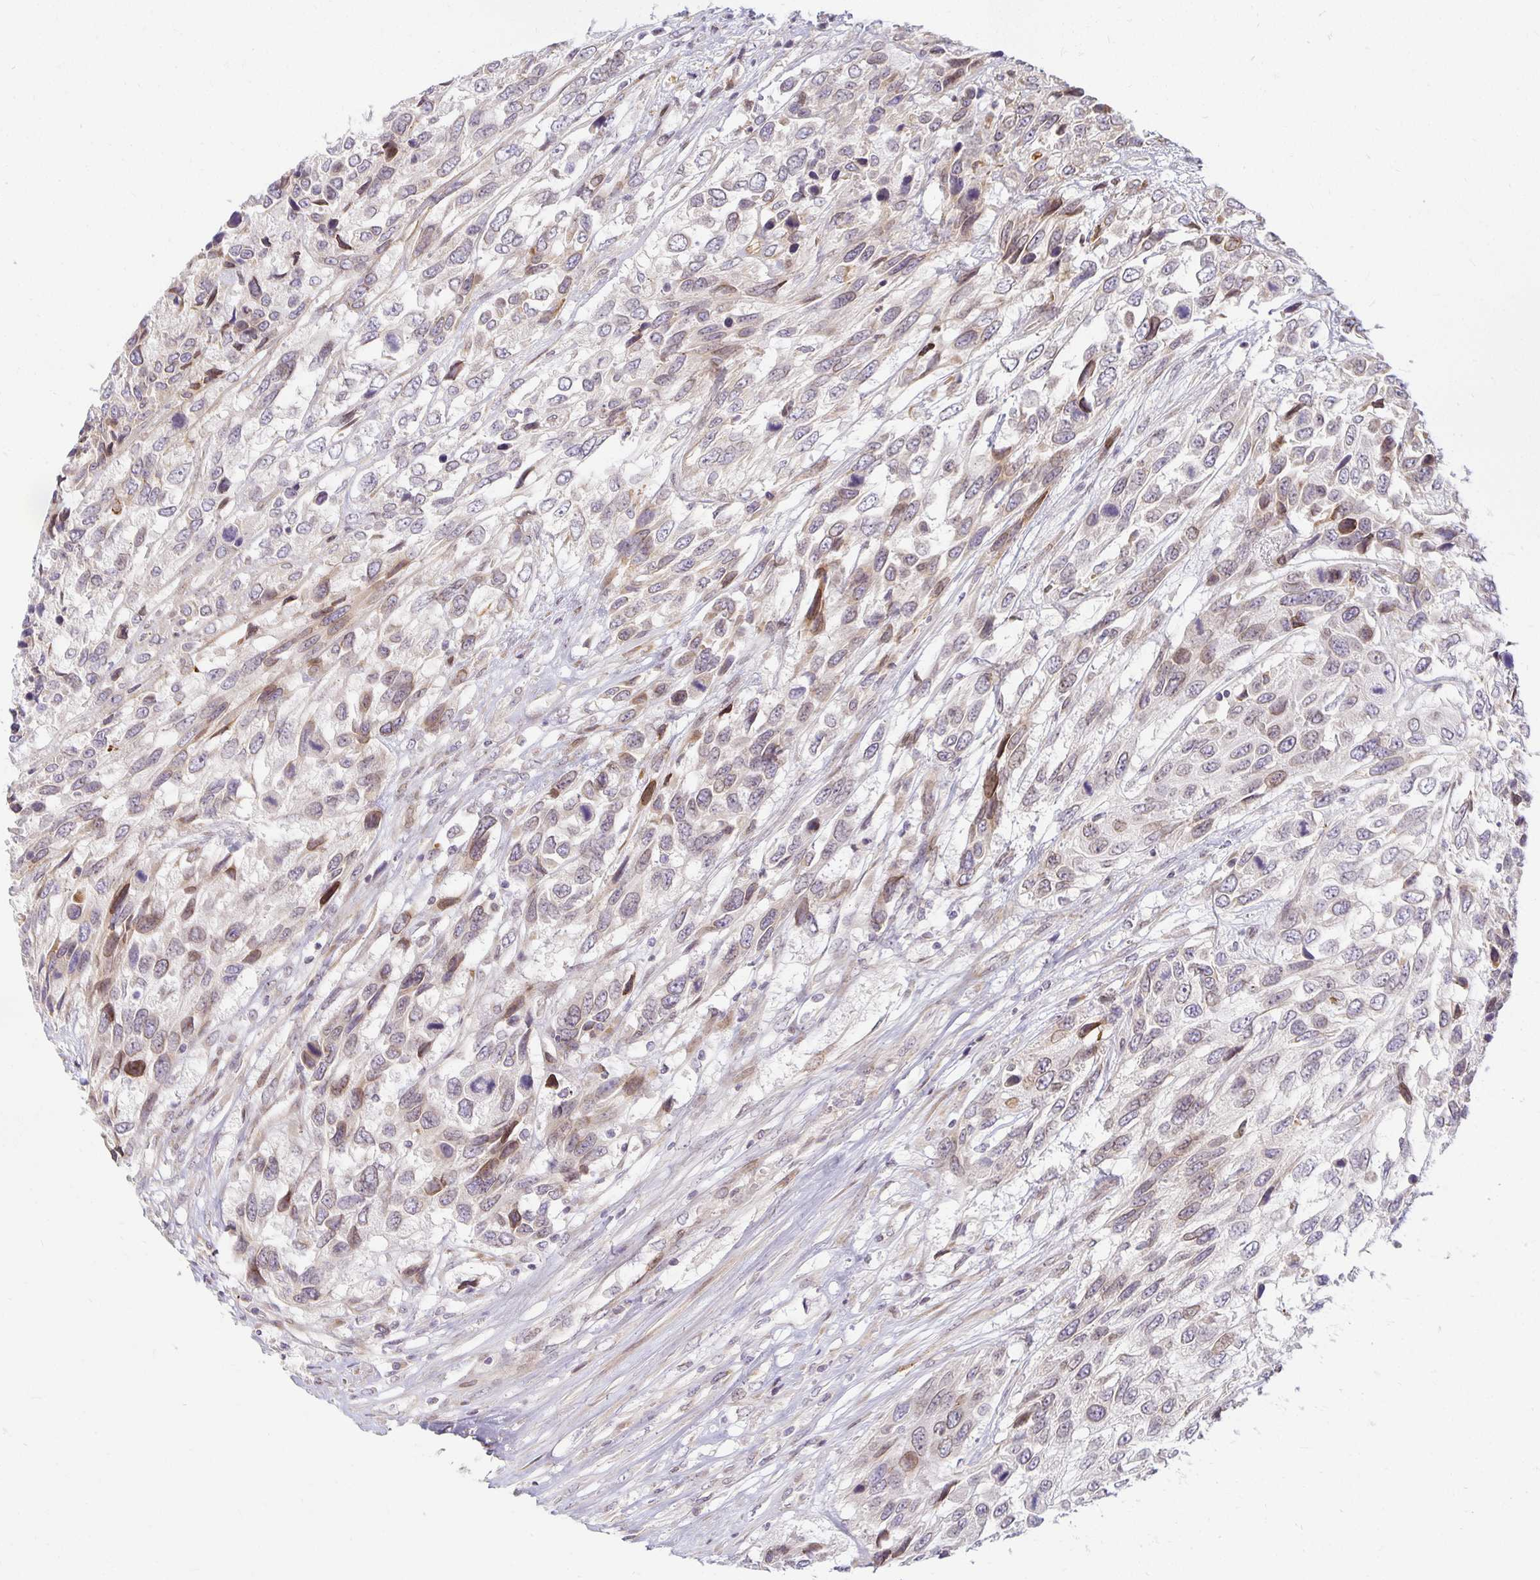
{"staining": {"intensity": "weak", "quantity": "<25%", "location": "cytoplasmic/membranous"}, "tissue": "urothelial cancer", "cell_type": "Tumor cells", "image_type": "cancer", "snomed": [{"axis": "morphology", "description": "Urothelial carcinoma, High grade"}, {"axis": "topography", "description": "Urinary bladder"}], "caption": "This photomicrograph is of urothelial carcinoma (high-grade) stained with IHC to label a protein in brown with the nuclei are counter-stained blue. There is no expression in tumor cells.", "gene": "EHF", "patient": {"sex": "female", "age": 70}}